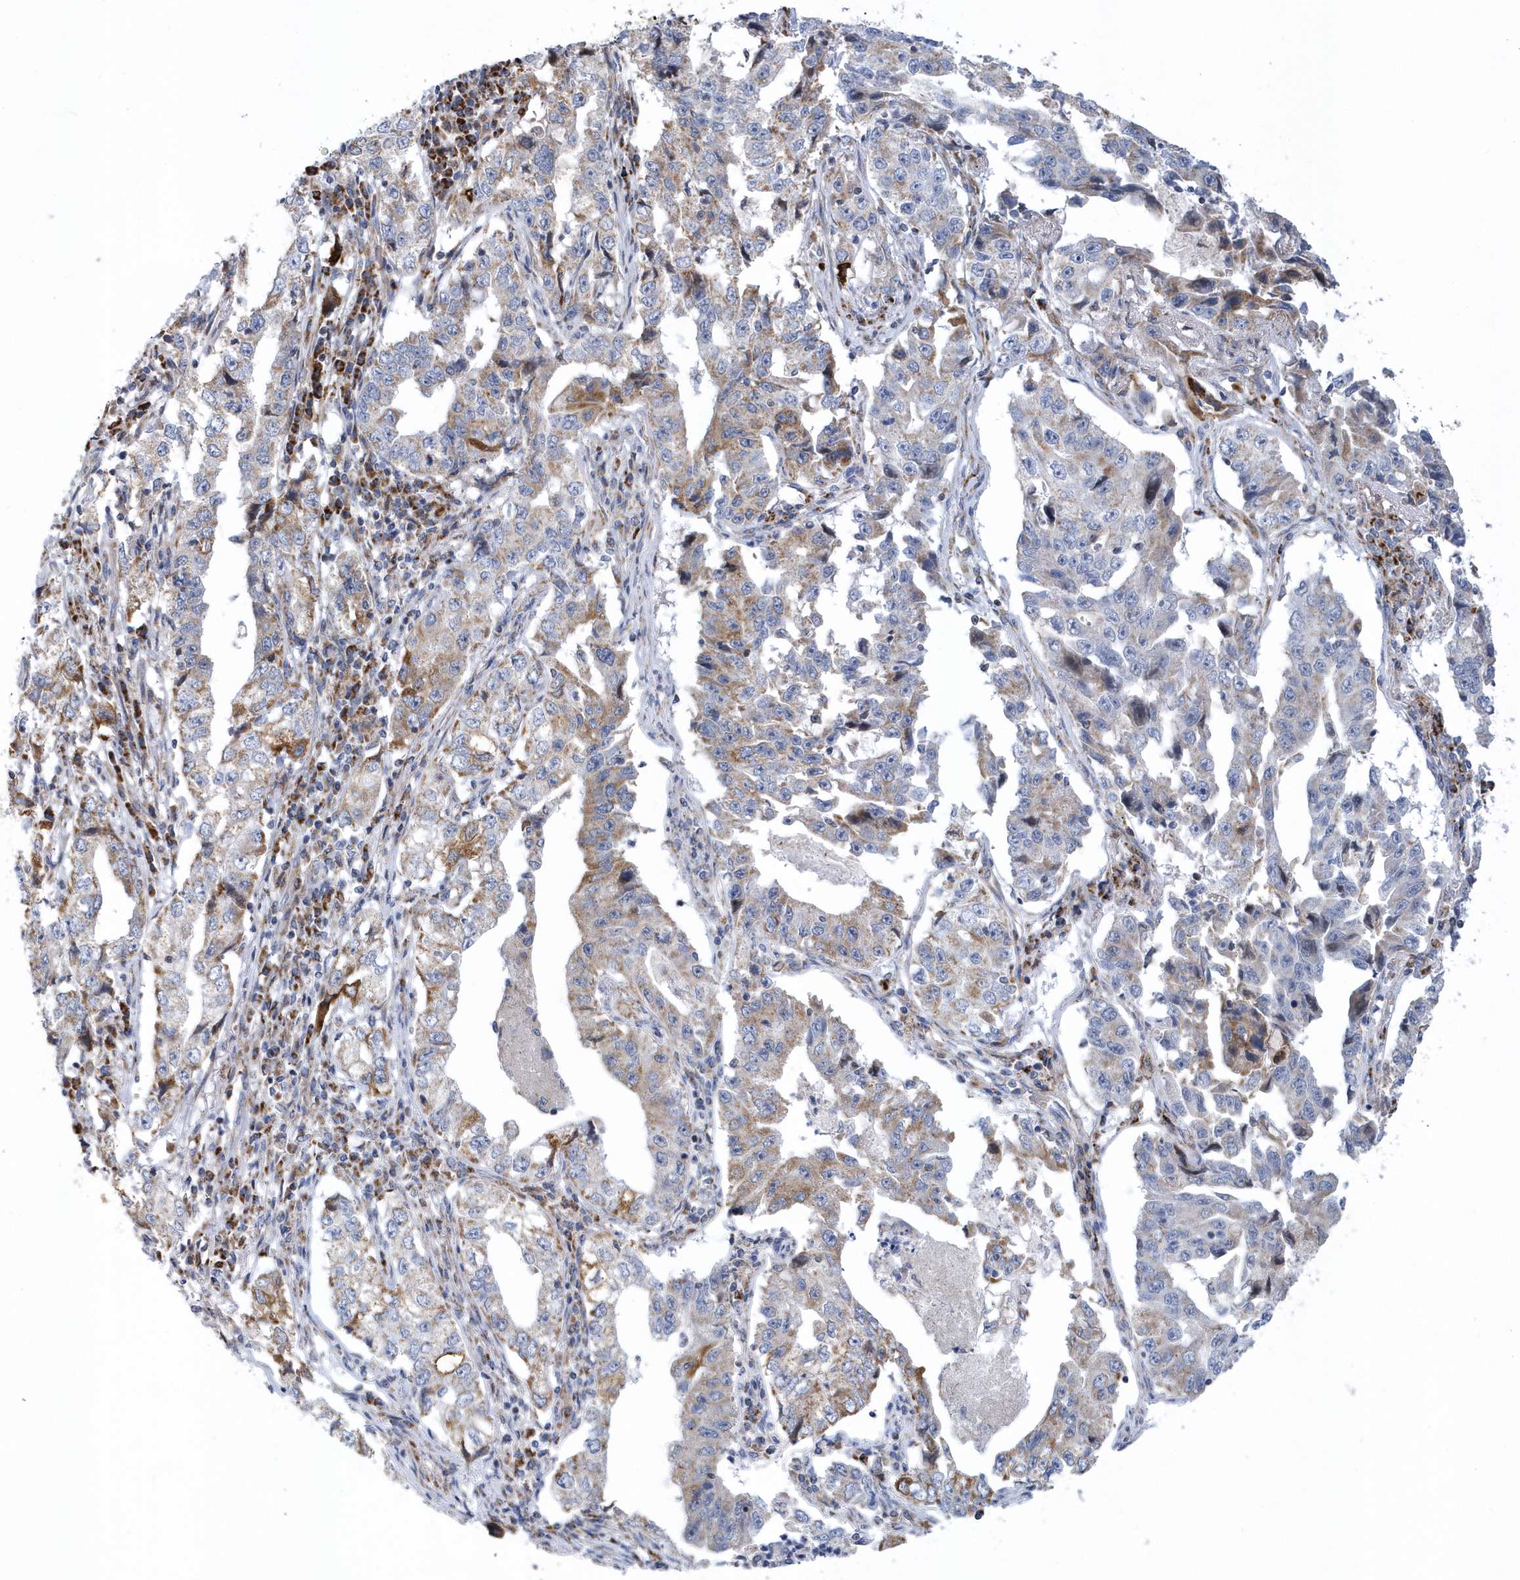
{"staining": {"intensity": "moderate", "quantity": "<25%", "location": "cytoplasmic/membranous"}, "tissue": "lung cancer", "cell_type": "Tumor cells", "image_type": "cancer", "snomed": [{"axis": "morphology", "description": "Adenocarcinoma, NOS"}, {"axis": "topography", "description": "Lung"}], "caption": "Immunohistochemistry (IHC) photomicrograph of lung cancer (adenocarcinoma) stained for a protein (brown), which displays low levels of moderate cytoplasmic/membranous expression in approximately <25% of tumor cells.", "gene": "VWA5B2", "patient": {"sex": "female", "age": 51}}